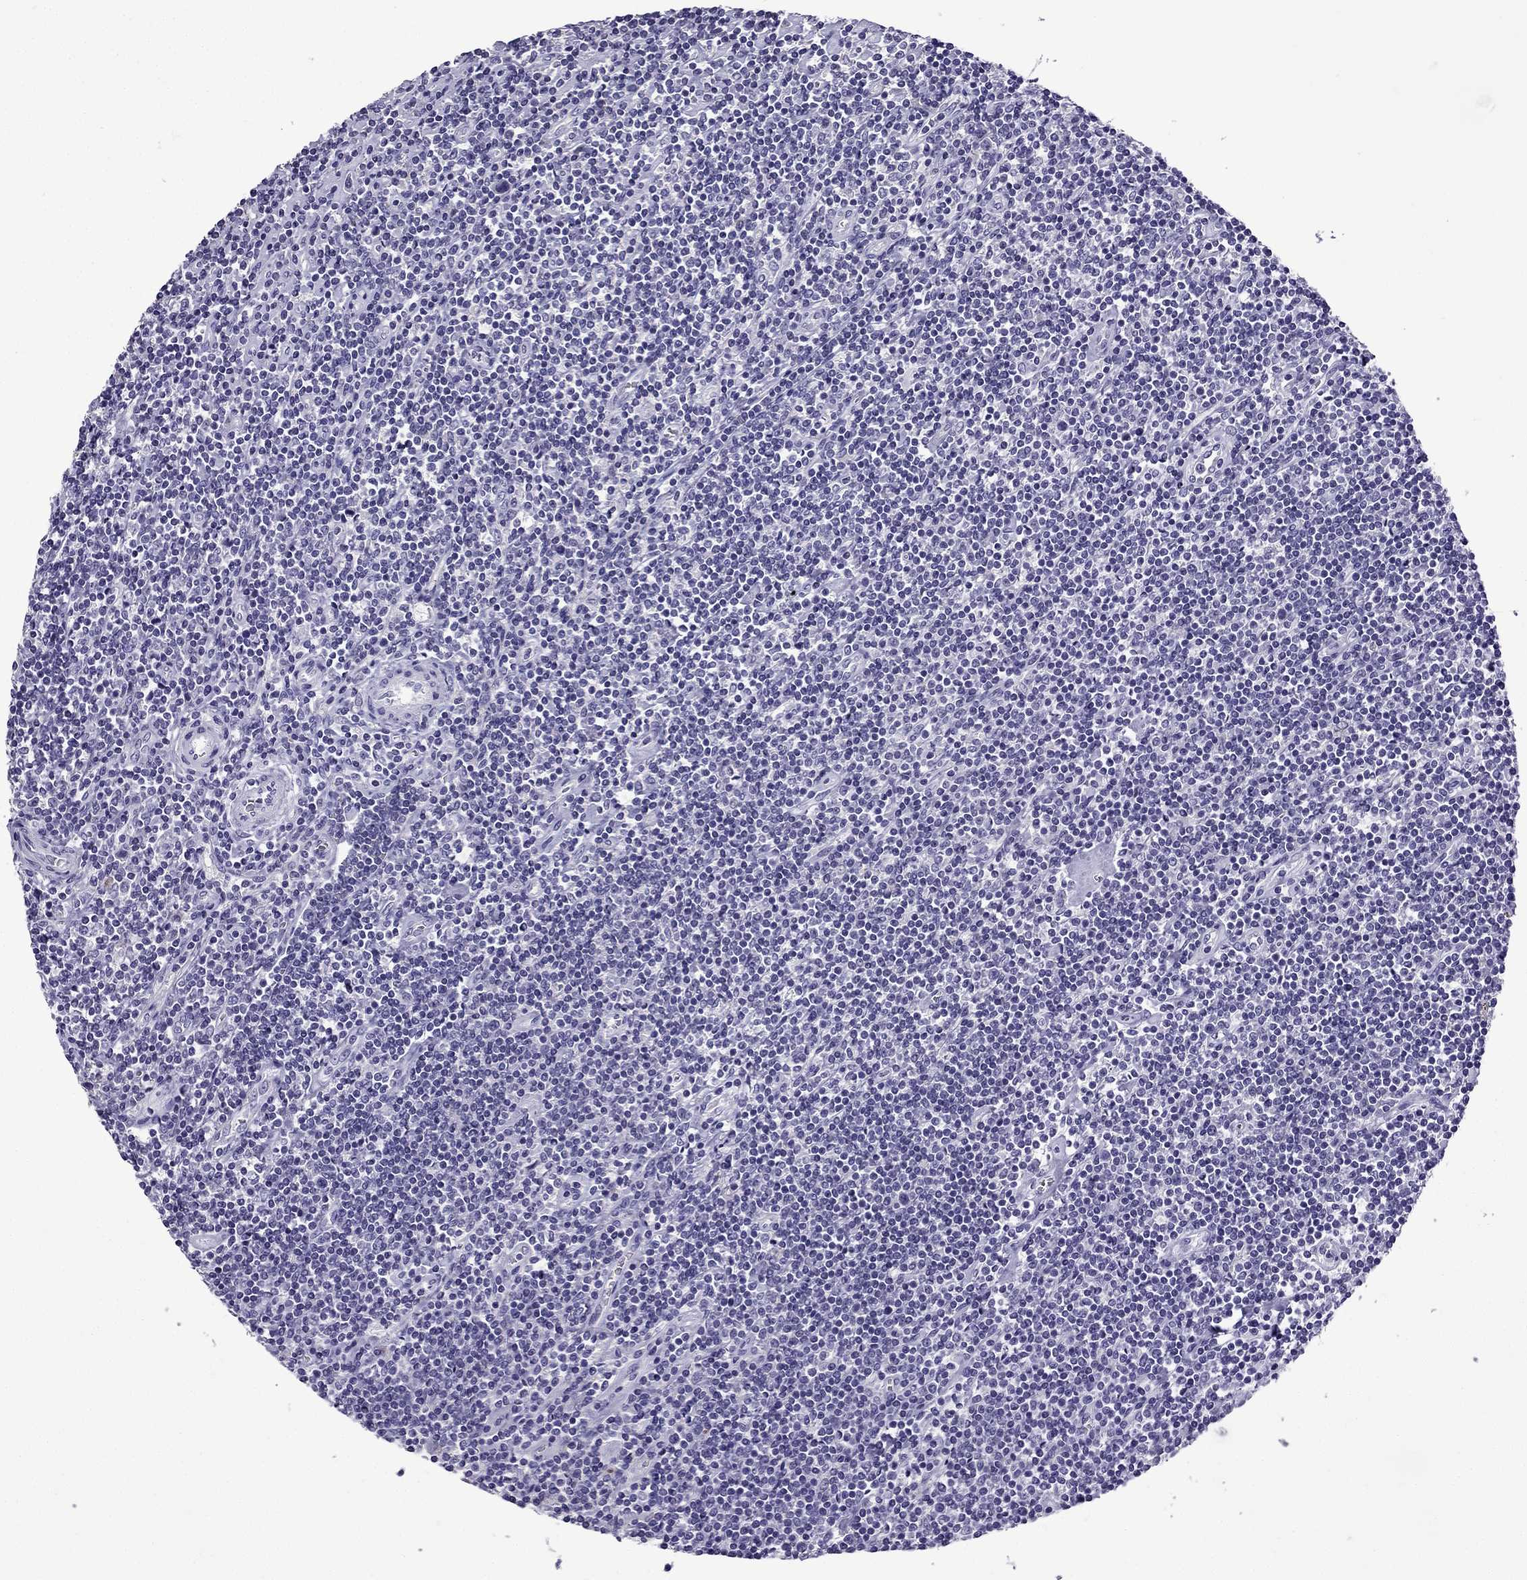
{"staining": {"intensity": "negative", "quantity": "none", "location": "none"}, "tissue": "lymphoma", "cell_type": "Tumor cells", "image_type": "cancer", "snomed": [{"axis": "morphology", "description": "Hodgkin's disease, NOS"}, {"axis": "topography", "description": "Lymph node"}], "caption": "High power microscopy image of an IHC photomicrograph of Hodgkin's disease, revealing no significant expression in tumor cells.", "gene": "TTN", "patient": {"sex": "male", "age": 40}}